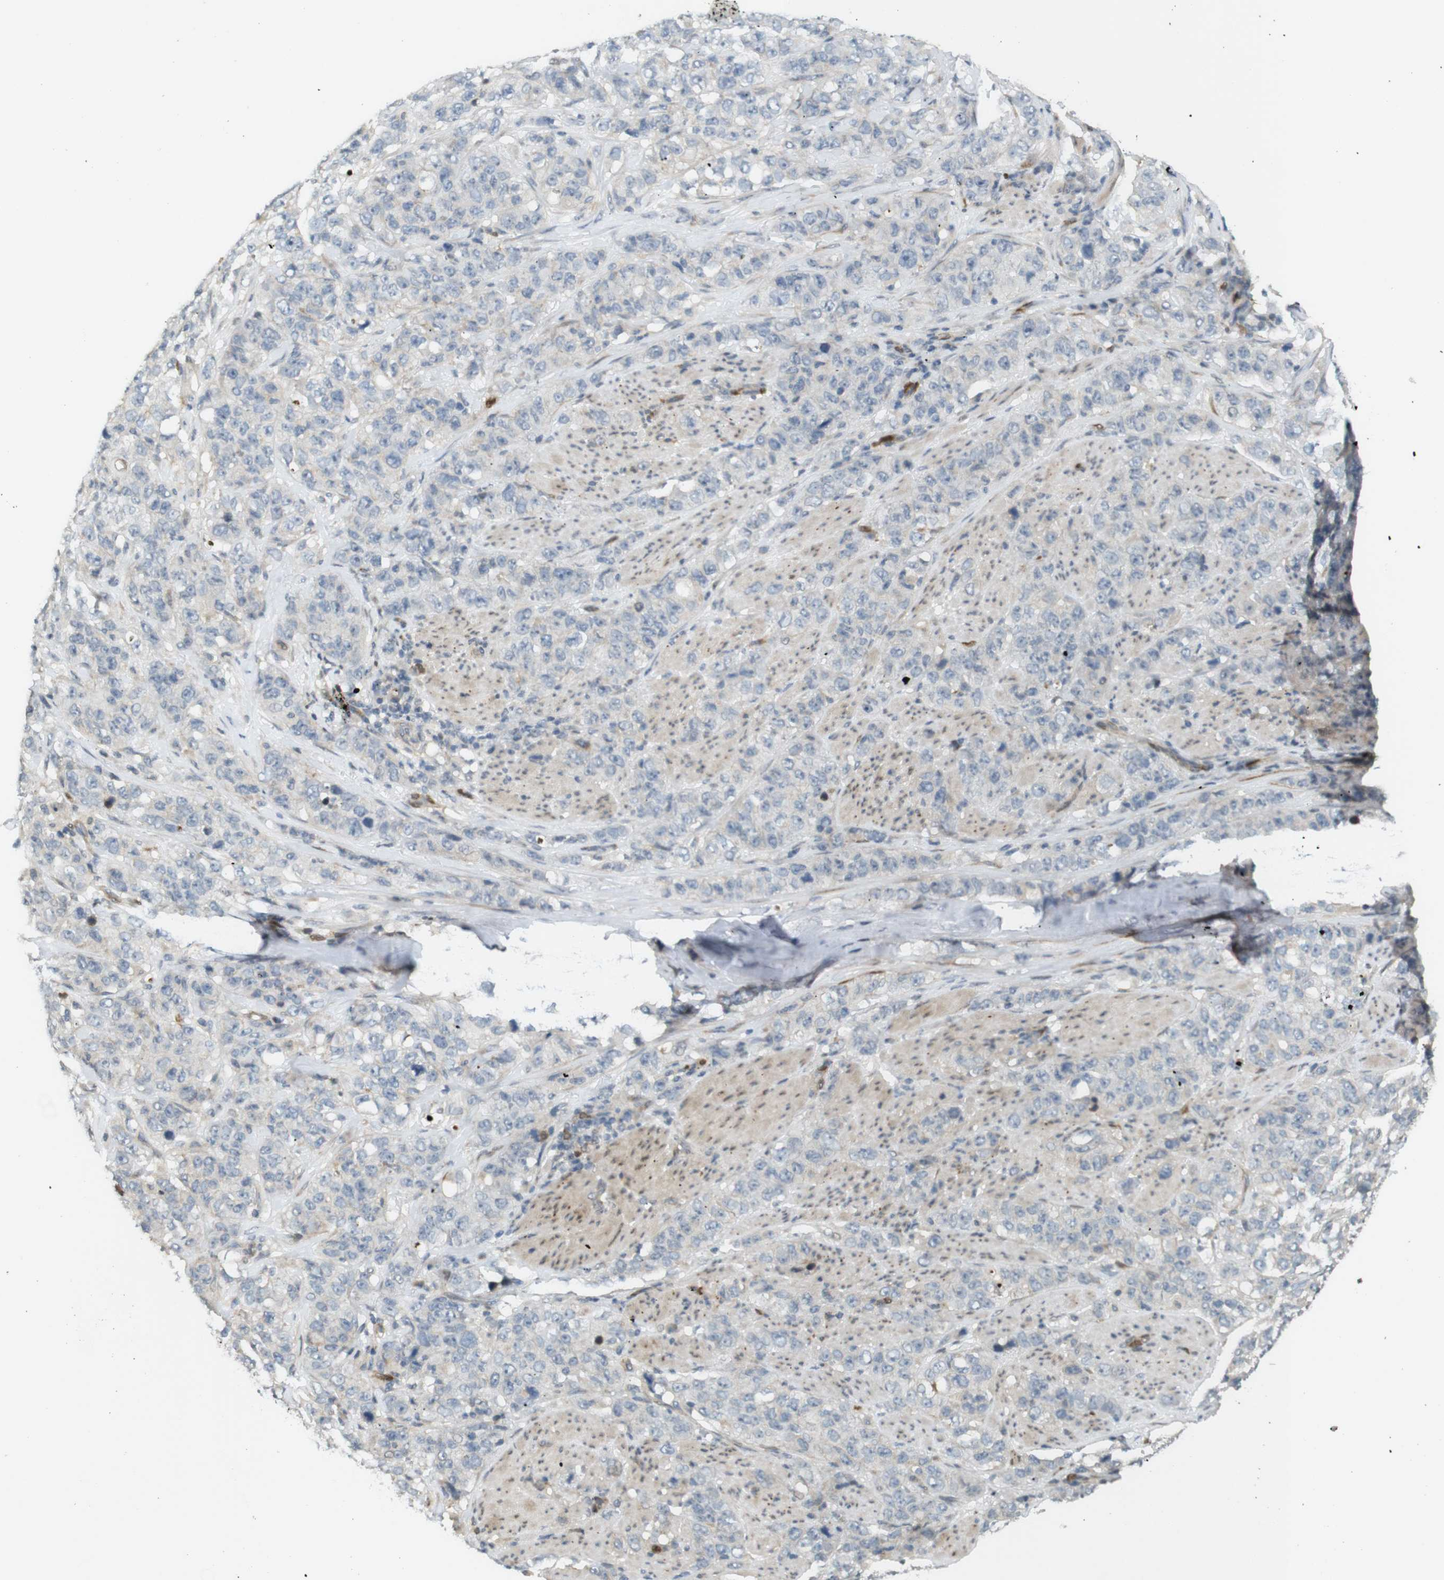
{"staining": {"intensity": "negative", "quantity": "none", "location": "none"}, "tissue": "stomach cancer", "cell_type": "Tumor cells", "image_type": "cancer", "snomed": [{"axis": "morphology", "description": "Adenocarcinoma, NOS"}, {"axis": "topography", "description": "Stomach"}], "caption": "The micrograph demonstrates no staining of tumor cells in stomach adenocarcinoma.", "gene": "PPP1R14A", "patient": {"sex": "male", "age": 48}}